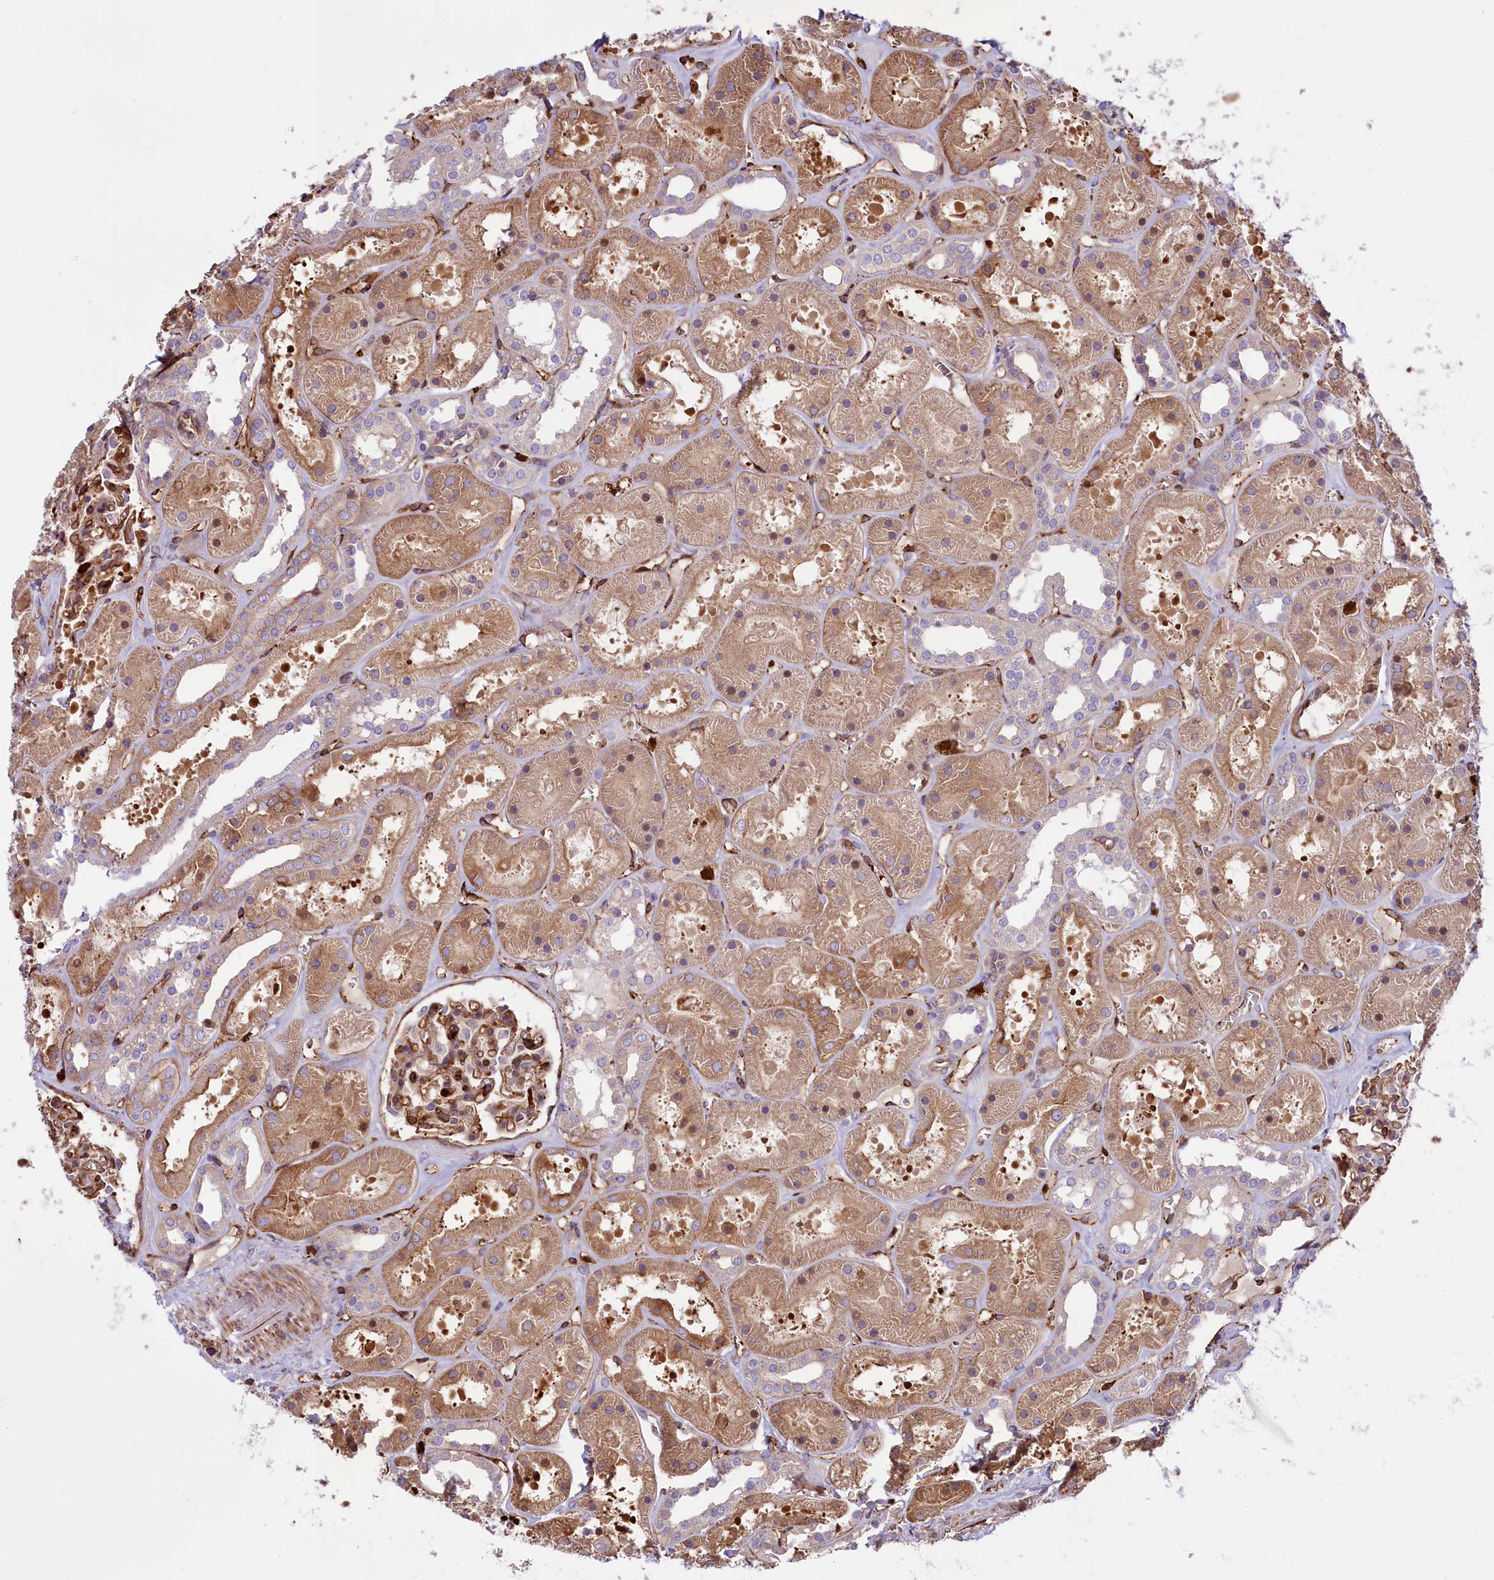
{"staining": {"intensity": "weak", "quantity": ">75%", "location": "cytoplasmic/membranous"}, "tissue": "kidney", "cell_type": "Cells in glomeruli", "image_type": "normal", "snomed": [{"axis": "morphology", "description": "Normal tissue, NOS"}, {"axis": "topography", "description": "Kidney"}], "caption": "Kidney stained with IHC displays weak cytoplasmic/membranous expression in approximately >75% of cells in glomeruli.", "gene": "CD99L2", "patient": {"sex": "female", "age": 41}}